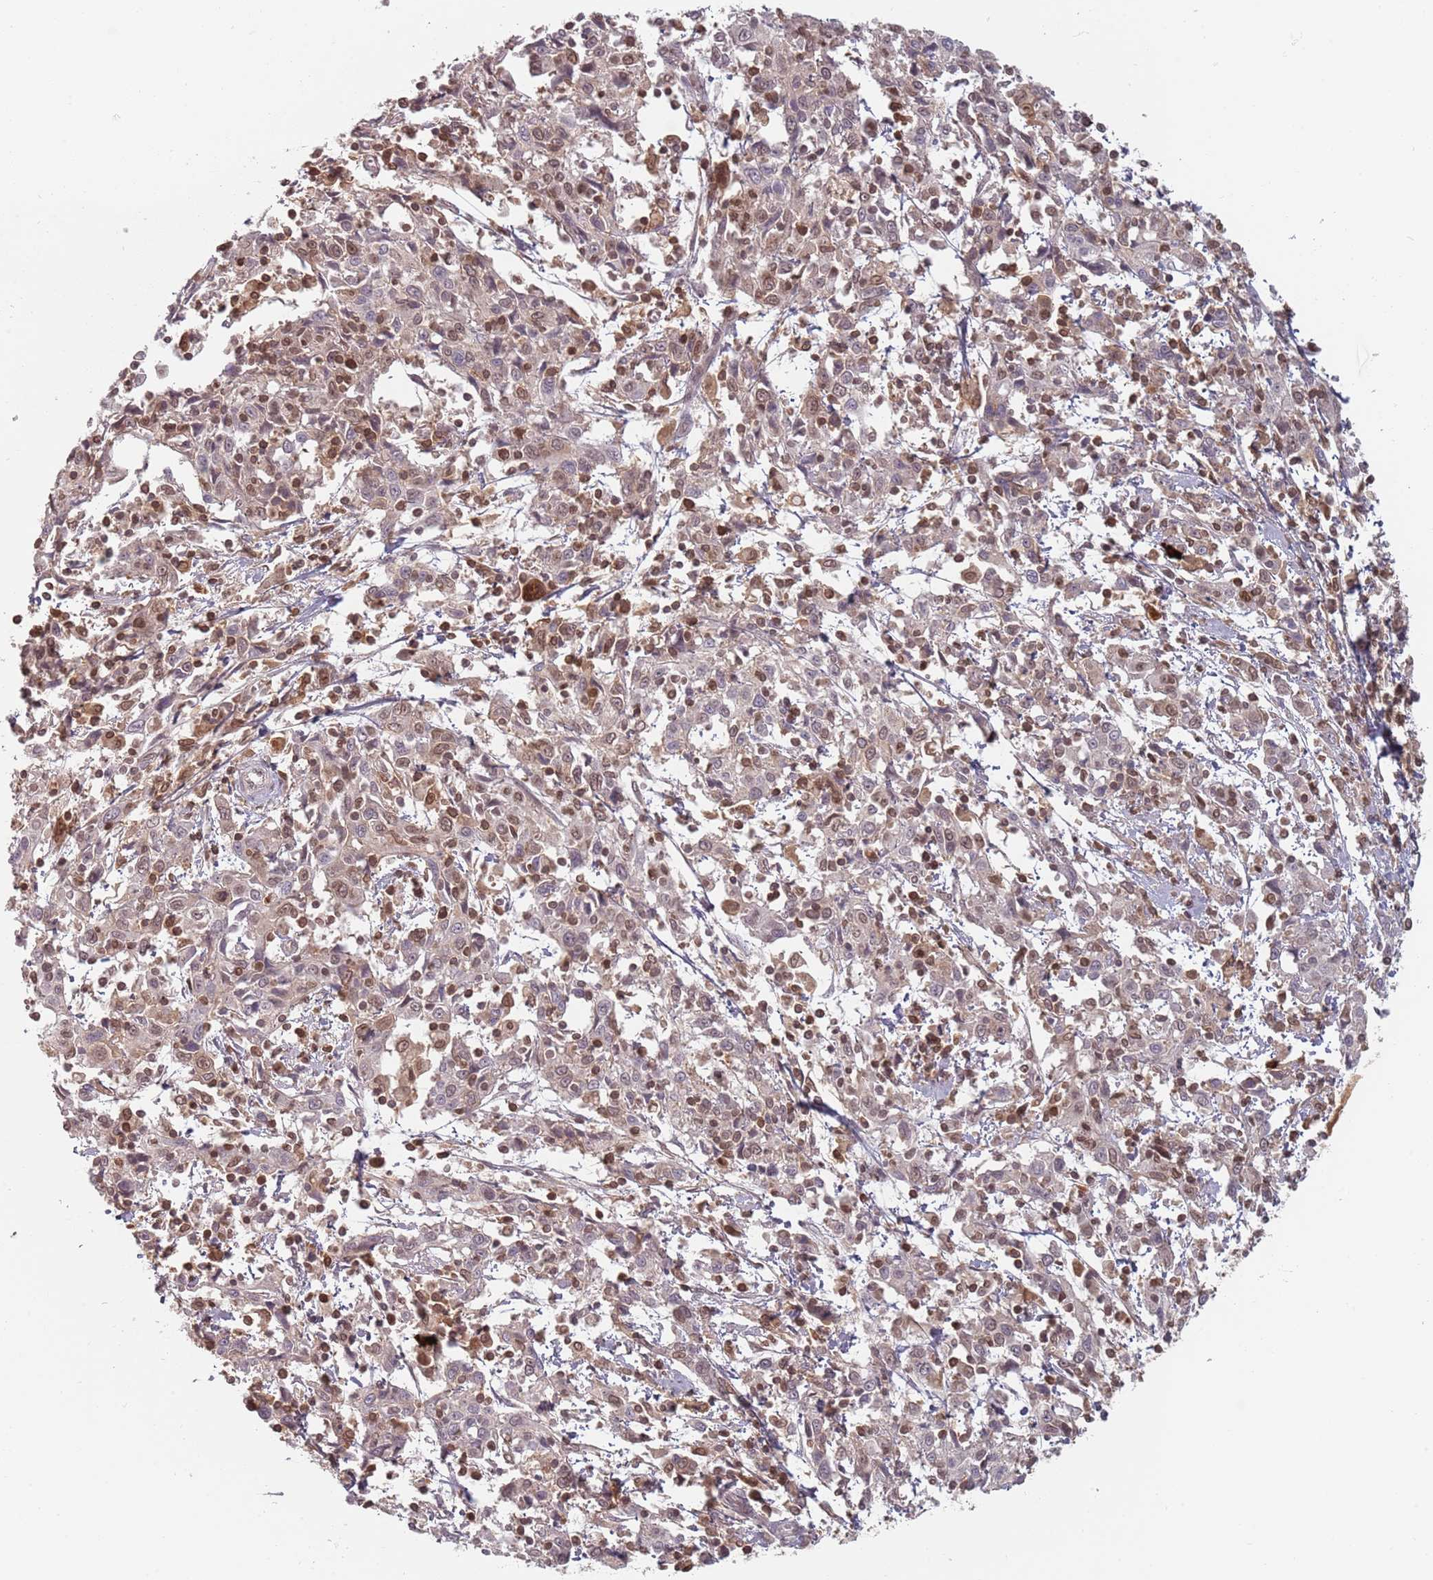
{"staining": {"intensity": "strong", "quantity": "25%-75%", "location": "cytoplasmic/membranous,nuclear"}, "tissue": "cervical cancer", "cell_type": "Tumor cells", "image_type": "cancer", "snomed": [{"axis": "morphology", "description": "Squamous cell carcinoma, NOS"}, {"axis": "topography", "description": "Cervix"}], "caption": "A high-resolution micrograph shows immunohistochemistry staining of squamous cell carcinoma (cervical), which shows strong cytoplasmic/membranous and nuclear expression in approximately 25%-75% of tumor cells.", "gene": "NUP50", "patient": {"sex": "female", "age": 46}}